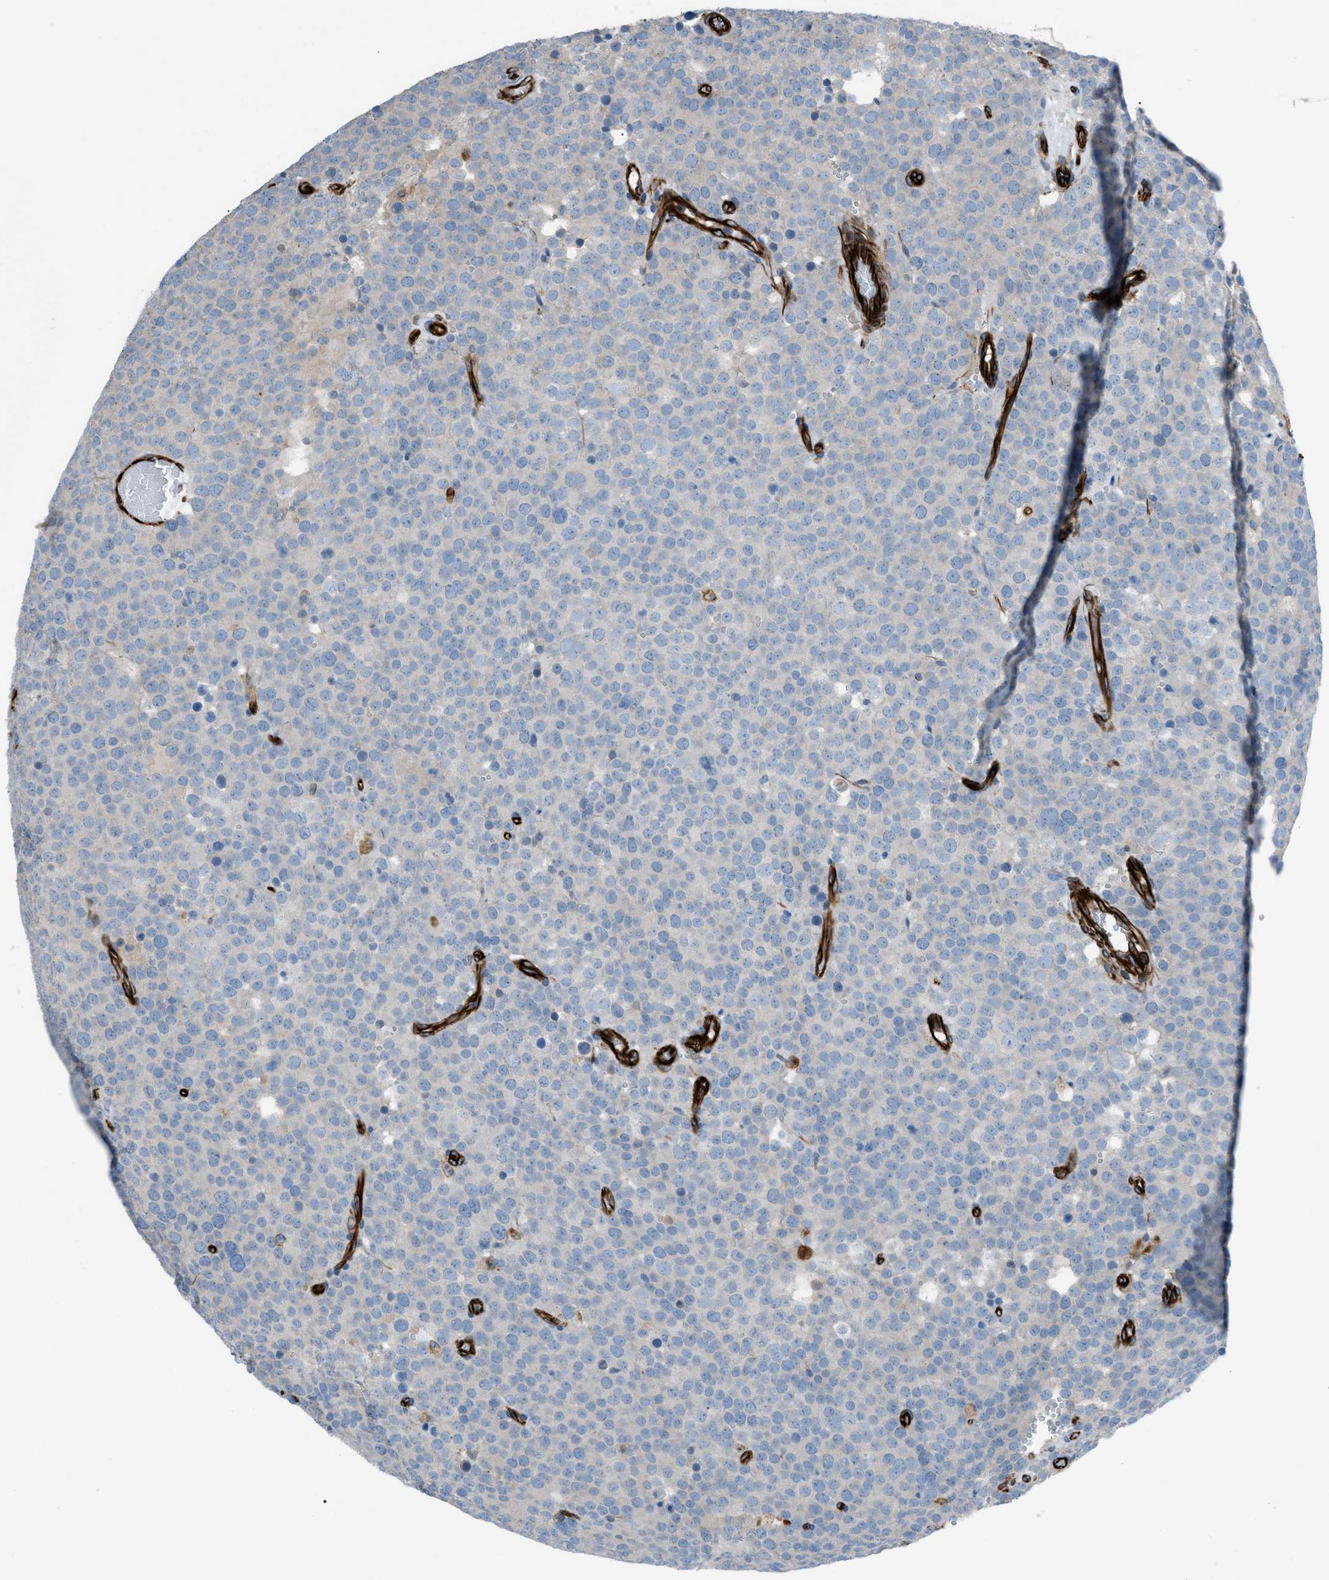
{"staining": {"intensity": "negative", "quantity": "none", "location": "none"}, "tissue": "testis cancer", "cell_type": "Tumor cells", "image_type": "cancer", "snomed": [{"axis": "morphology", "description": "Normal tissue, NOS"}, {"axis": "morphology", "description": "Seminoma, NOS"}, {"axis": "topography", "description": "Testis"}], "caption": "IHC micrograph of neoplastic tissue: human seminoma (testis) stained with DAB reveals no significant protein positivity in tumor cells. (DAB (3,3'-diaminobenzidine) immunohistochemistry (IHC) visualized using brightfield microscopy, high magnification).", "gene": "CABP7", "patient": {"sex": "male", "age": 71}}